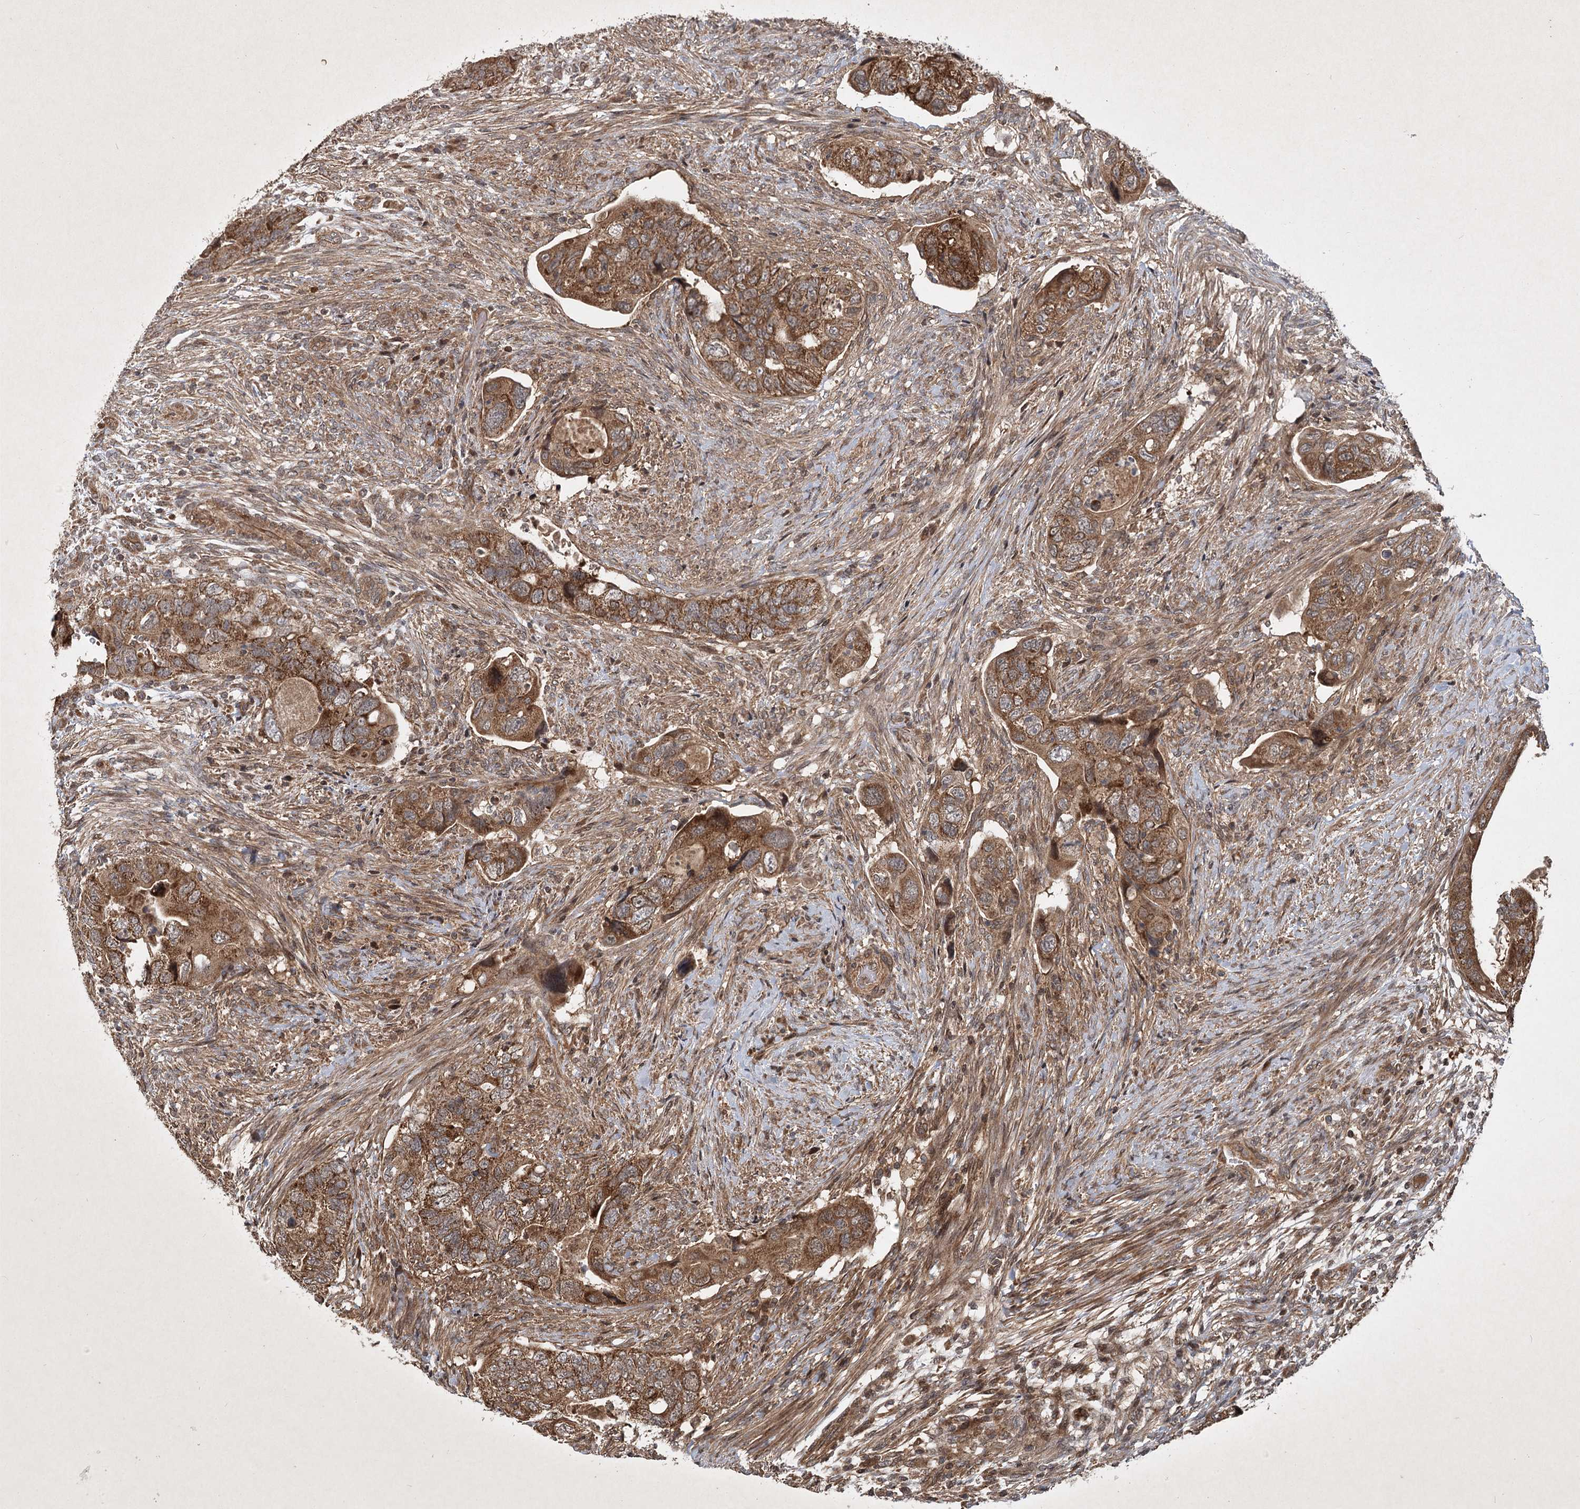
{"staining": {"intensity": "moderate", "quantity": ">75%", "location": "cytoplasmic/membranous"}, "tissue": "colorectal cancer", "cell_type": "Tumor cells", "image_type": "cancer", "snomed": [{"axis": "morphology", "description": "Adenocarcinoma, NOS"}, {"axis": "topography", "description": "Rectum"}], "caption": "Brown immunohistochemical staining in human adenocarcinoma (colorectal) exhibits moderate cytoplasmic/membranous expression in about >75% of tumor cells.", "gene": "INSIG2", "patient": {"sex": "male", "age": 63}}